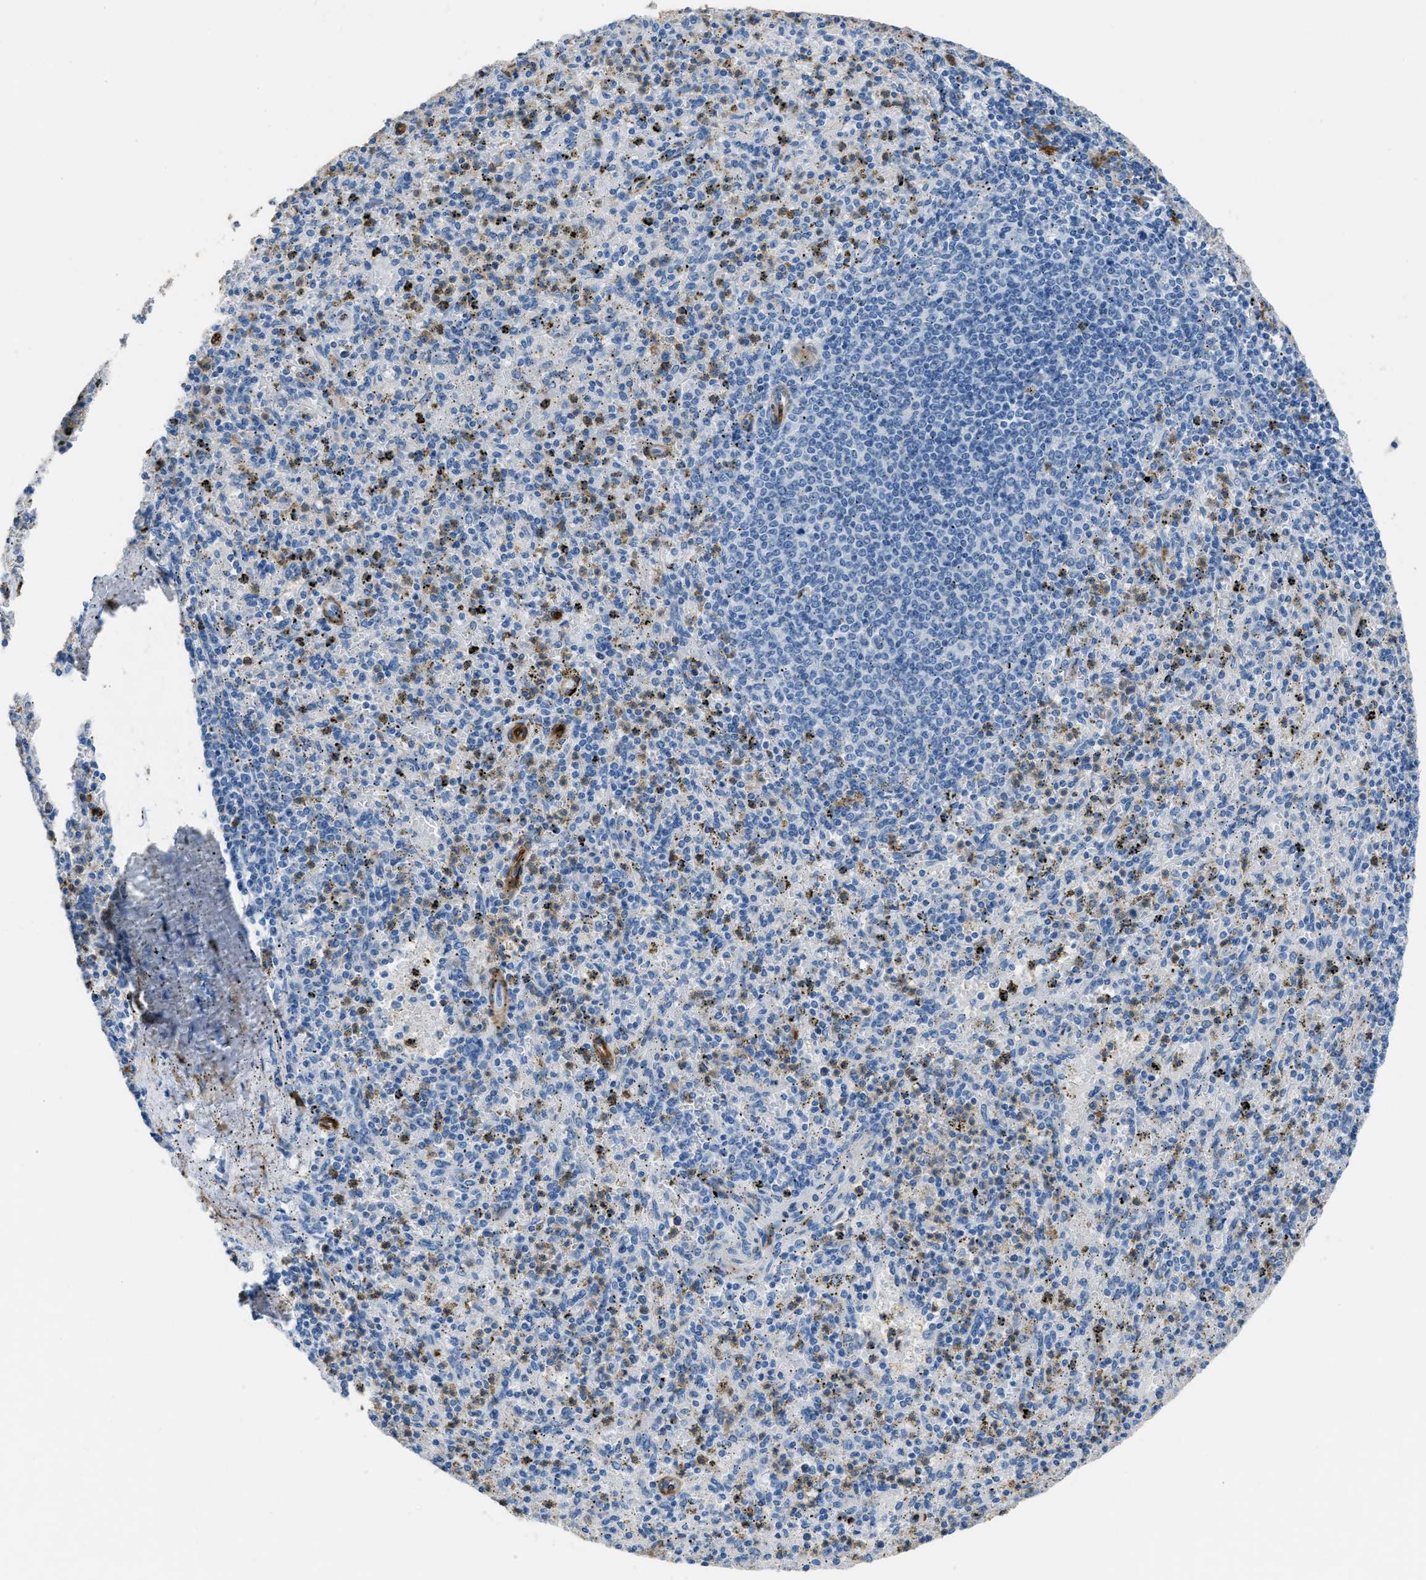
{"staining": {"intensity": "moderate", "quantity": "<25%", "location": "cytoplasmic/membranous"}, "tissue": "spleen", "cell_type": "Cells in red pulp", "image_type": "normal", "snomed": [{"axis": "morphology", "description": "Normal tissue, NOS"}, {"axis": "topography", "description": "Spleen"}], "caption": "Human spleen stained with a brown dye displays moderate cytoplasmic/membranous positive positivity in about <25% of cells in red pulp.", "gene": "SPEG", "patient": {"sex": "male", "age": 72}}